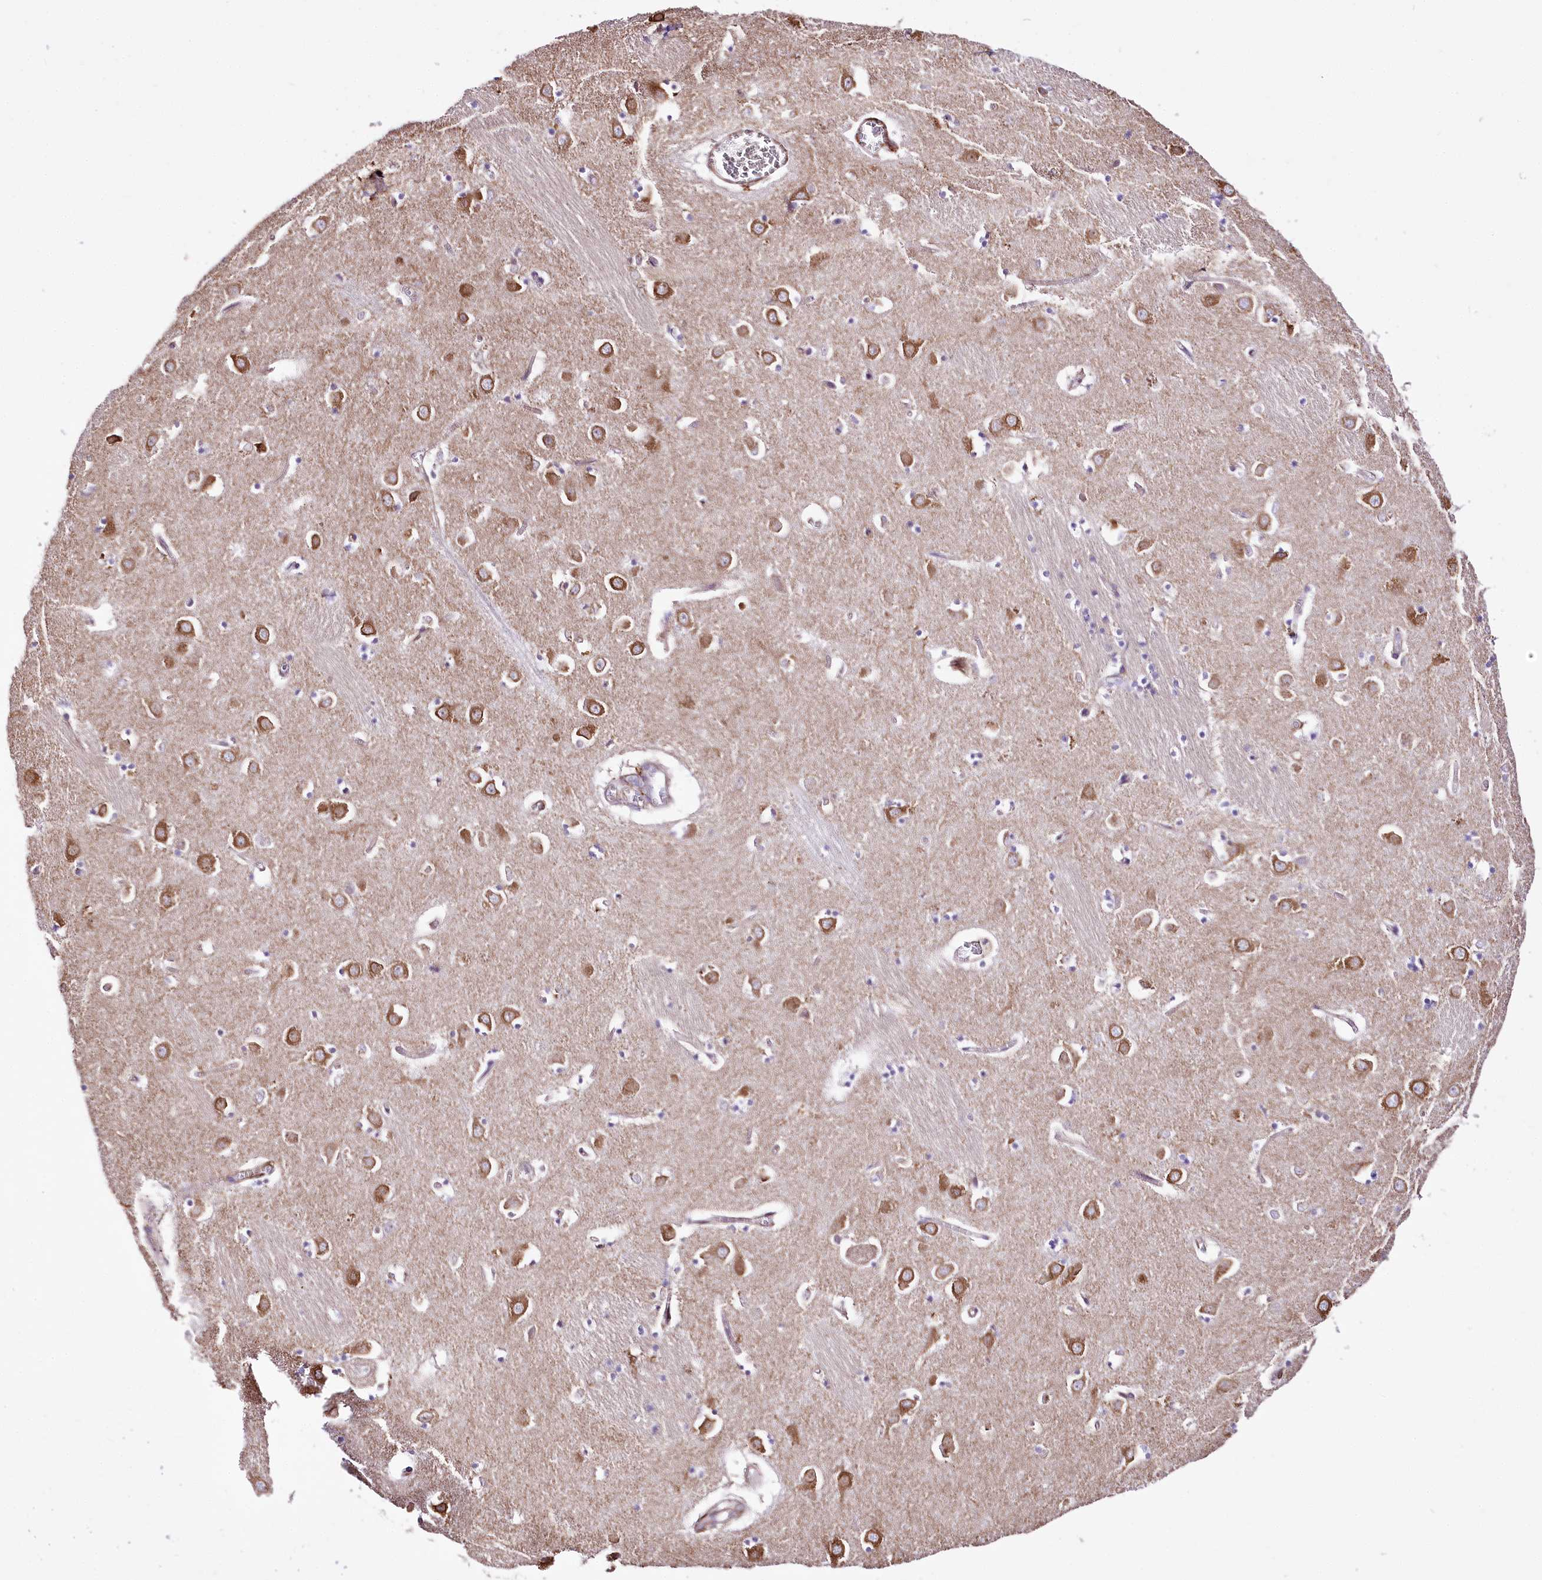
{"staining": {"intensity": "weak", "quantity": "<25%", "location": "cytoplasmic/membranous"}, "tissue": "caudate", "cell_type": "Glial cells", "image_type": "normal", "snomed": [{"axis": "morphology", "description": "Normal tissue, NOS"}, {"axis": "topography", "description": "Lateral ventricle wall"}], "caption": "Immunohistochemistry (IHC) micrograph of unremarkable caudate: caudate stained with DAB (3,3'-diaminobenzidine) shows no significant protein staining in glial cells.", "gene": "WWC1", "patient": {"sex": "male", "age": 70}}